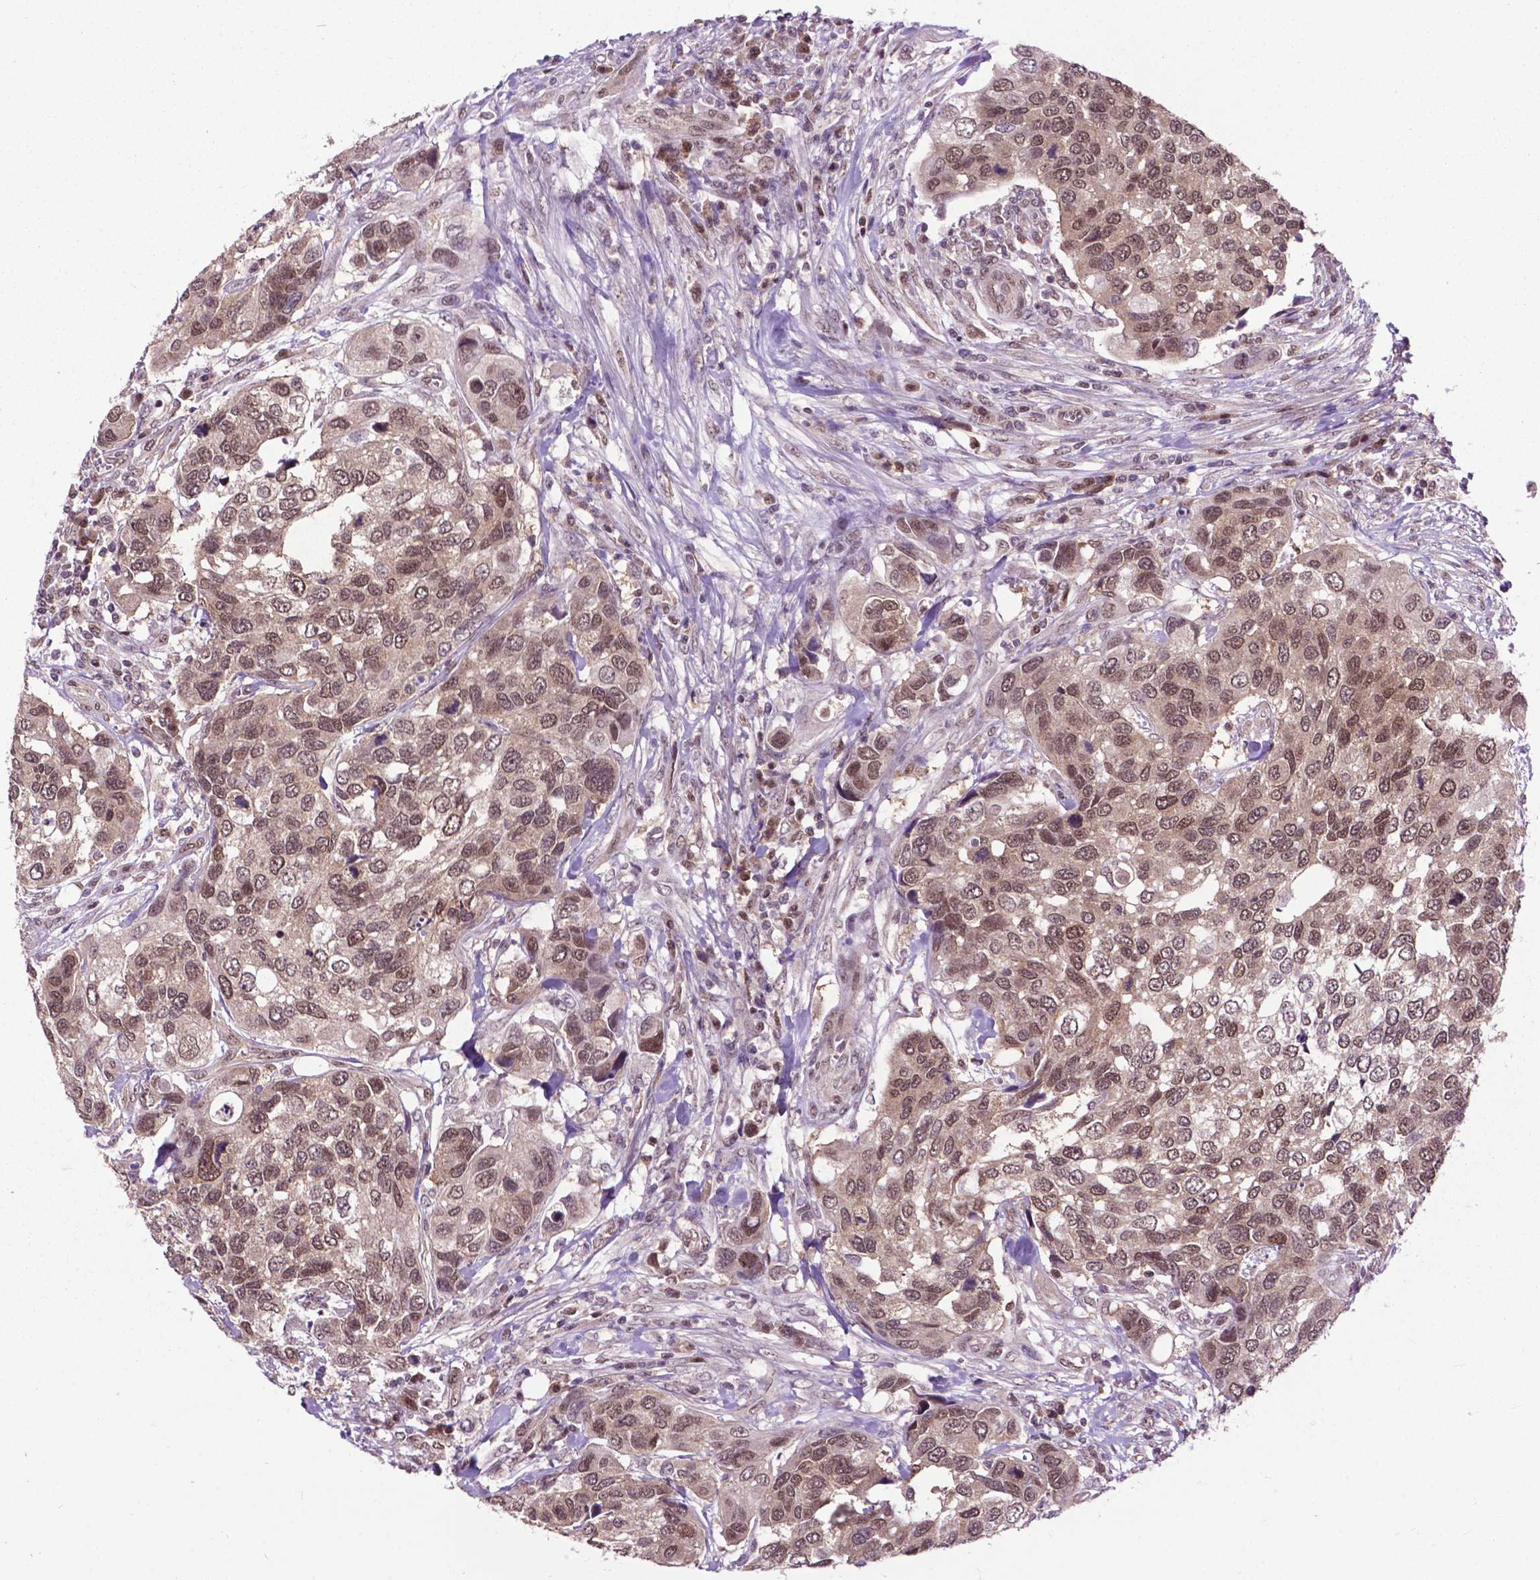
{"staining": {"intensity": "moderate", "quantity": ">75%", "location": "nuclear"}, "tissue": "urothelial cancer", "cell_type": "Tumor cells", "image_type": "cancer", "snomed": [{"axis": "morphology", "description": "Urothelial carcinoma, High grade"}, {"axis": "topography", "description": "Urinary bladder"}], "caption": "Urothelial cancer tissue exhibits moderate nuclear positivity in approximately >75% of tumor cells", "gene": "FAF1", "patient": {"sex": "male", "age": 60}}